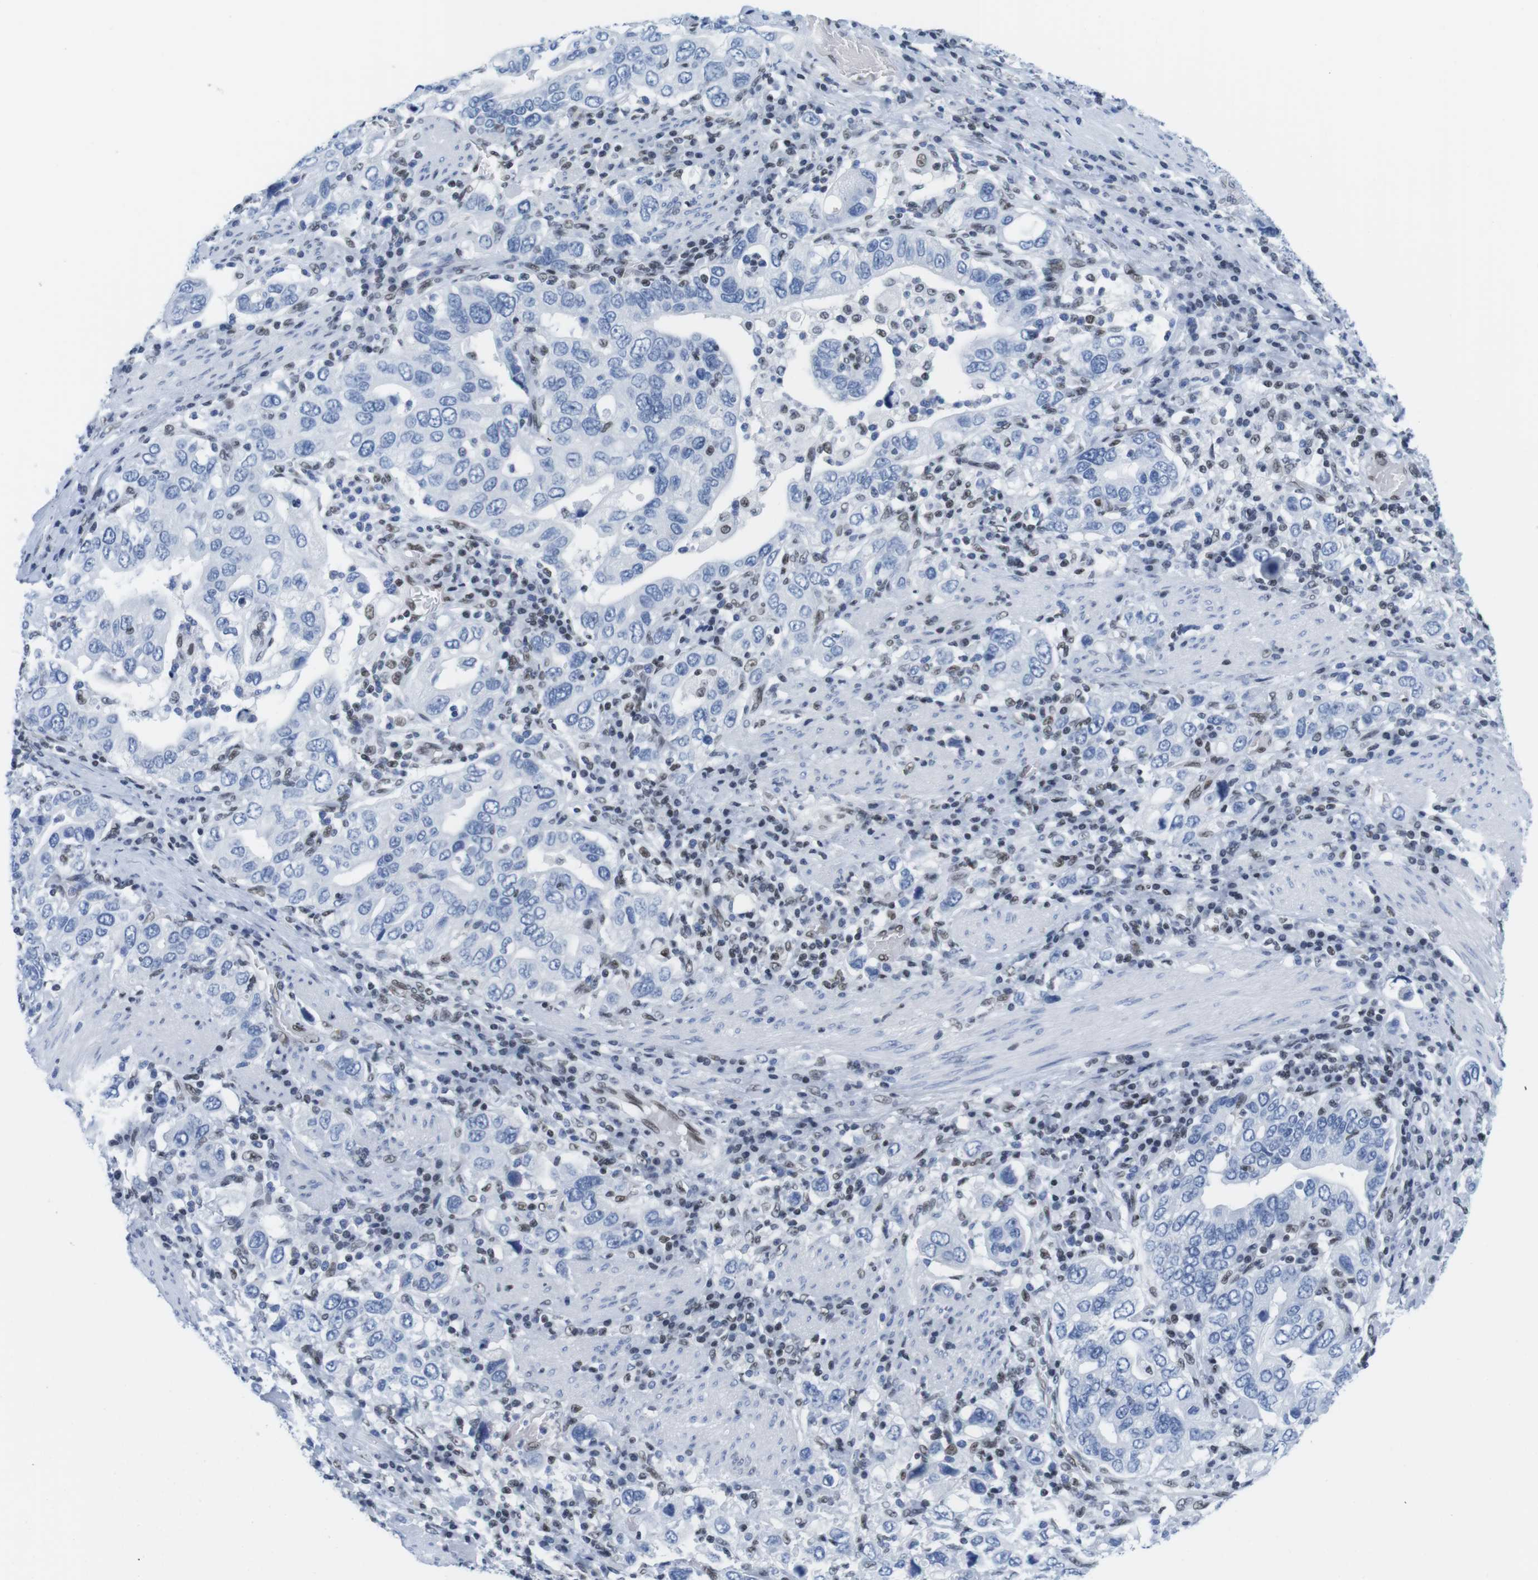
{"staining": {"intensity": "negative", "quantity": "none", "location": "none"}, "tissue": "stomach cancer", "cell_type": "Tumor cells", "image_type": "cancer", "snomed": [{"axis": "morphology", "description": "Adenocarcinoma, NOS"}, {"axis": "topography", "description": "Stomach, upper"}], "caption": "Tumor cells show no significant expression in stomach cancer (adenocarcinoma).", "gene": "IFI16", "patient": {"sex": "male", "age": 62}}